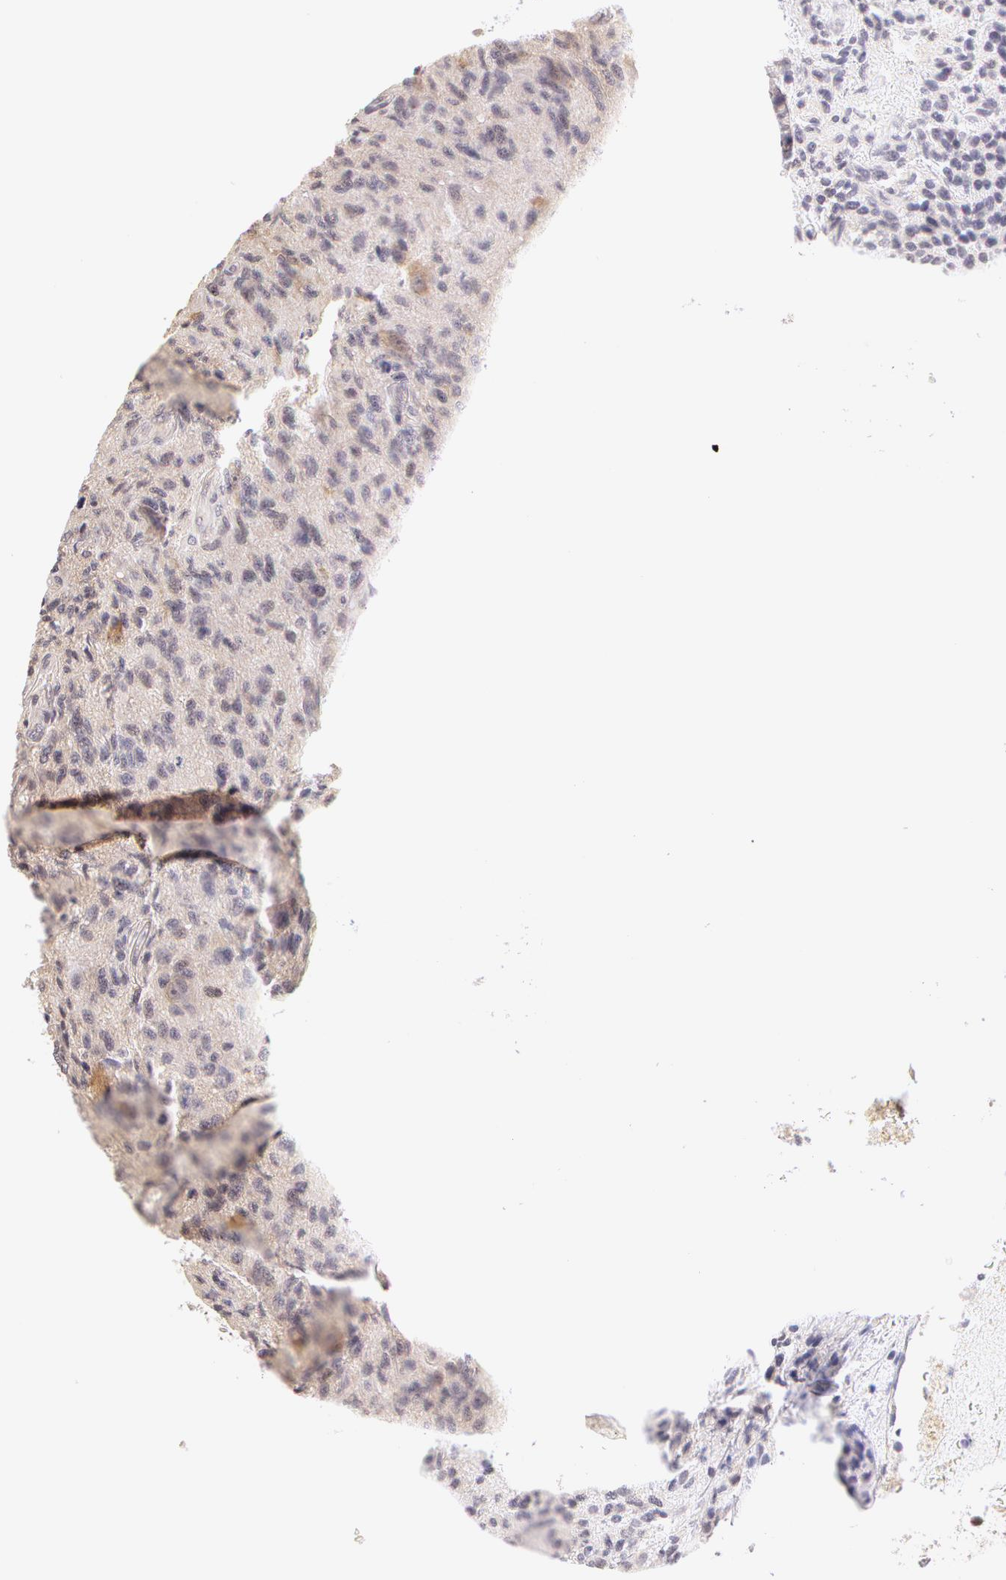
{"staining": {"intensity": "negative", "quantity": "none", "location": "none"}, "tissue": "glioma", "cell_type": "Tumor cells", "image_type": "cancer", "snomed": [{"axis": "morphology", "description": "Glioma, malignant, High grade"}, {"axis": "topography", "description": "Brain"}], "caption": "Glioma stained for a protein using IHC reveals no expression tumor cells.", "gene": "ZNF597", "patient": {"sex": "male", "age": 36}}